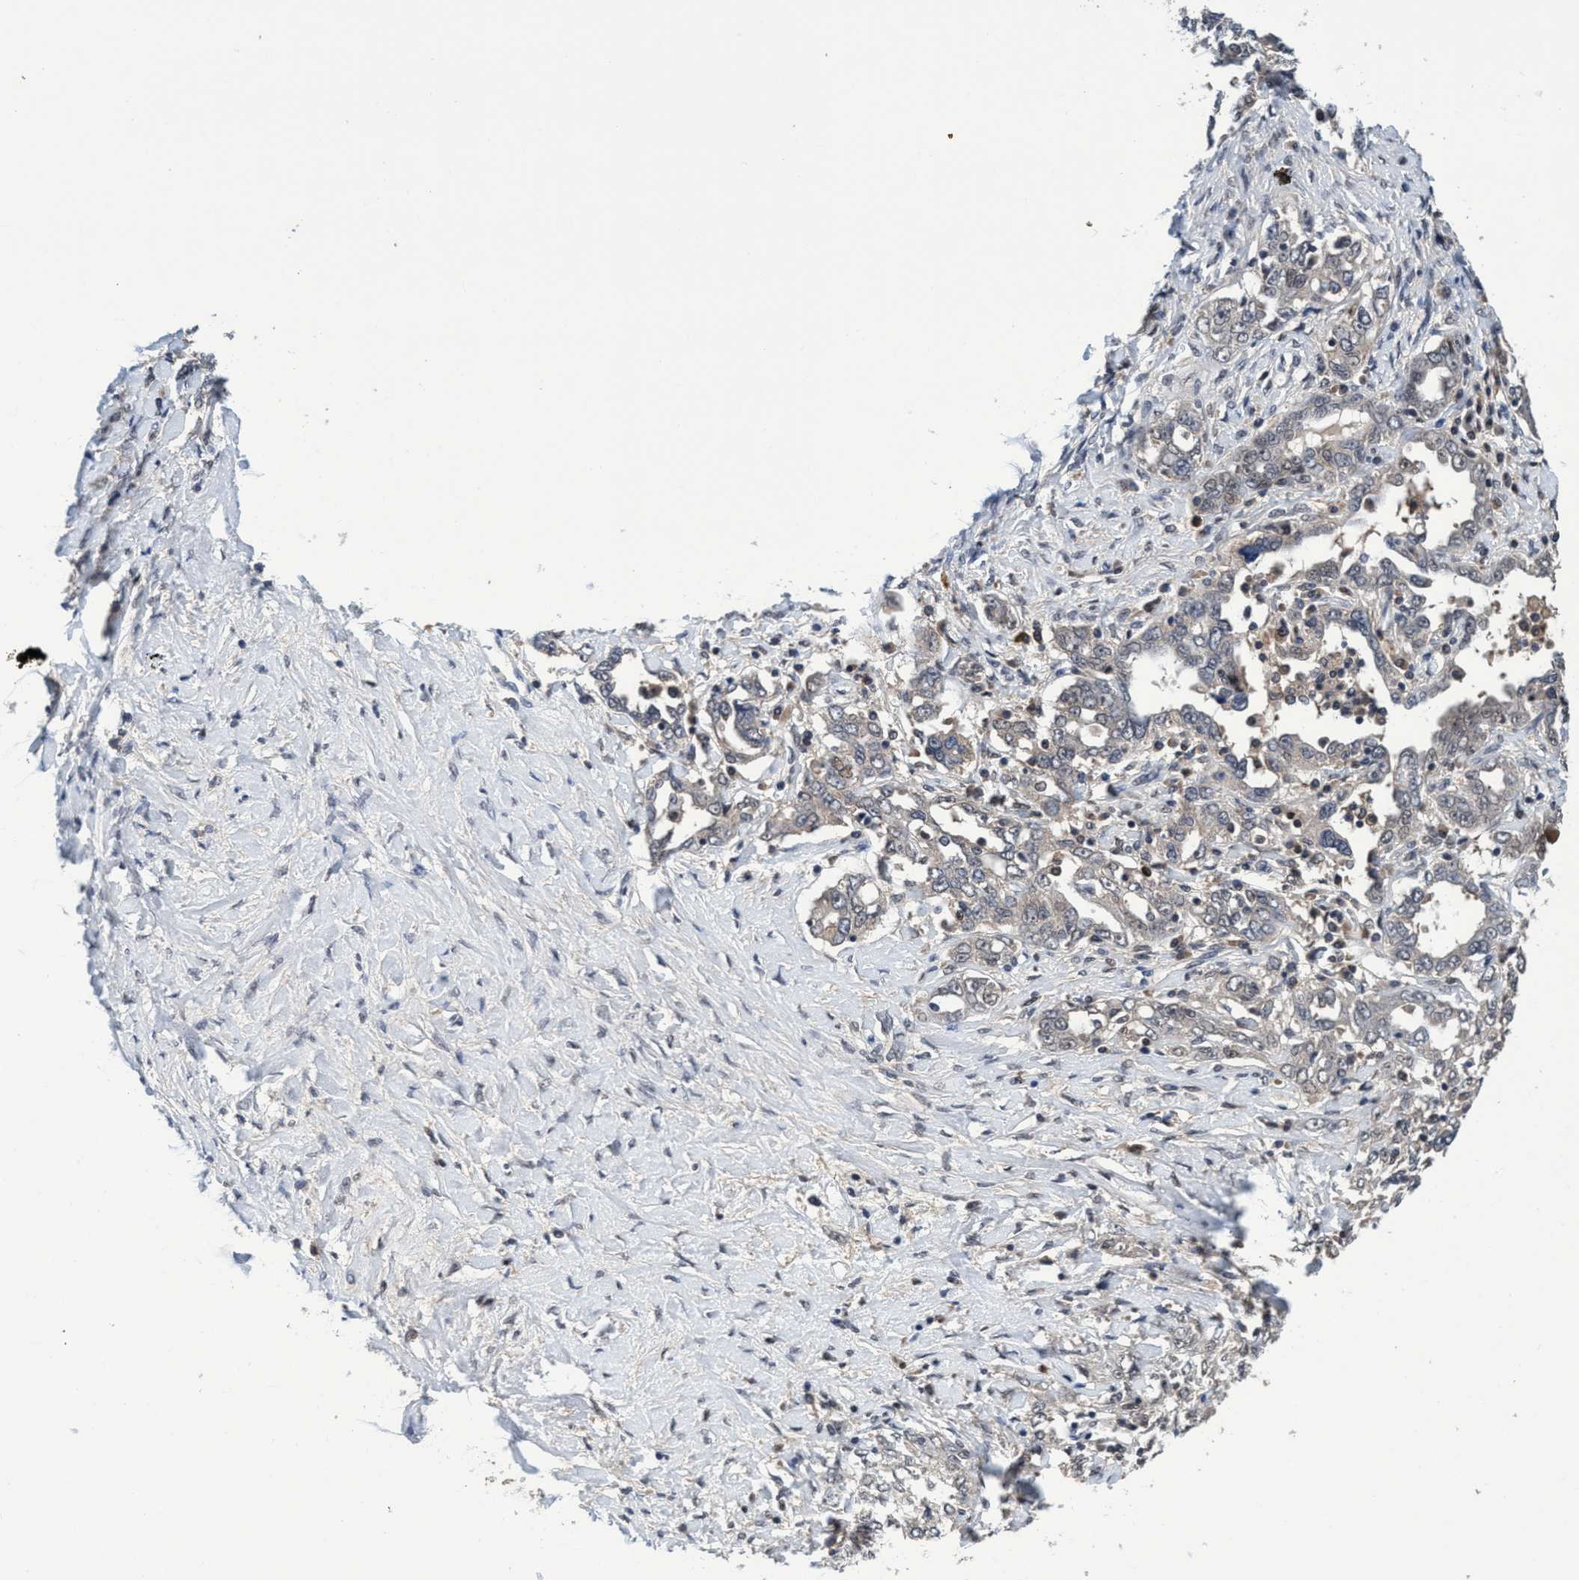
{"staining": {"intensity": "negative", "quantity": "none", "location": "none"}, "tissue": "ovarian cancer", "cell_type": "Tumor cells", "image_type": "cancer", "snomed": [{"axis": "morphology", "description": "Carcinoma, endometroid"}, {"axis": "topography", "description": "Ovary"}], "caption": "Immunohistochemistry photomicrograph of neoplastic tissue: ovarian cancer (endometroid carcinoma) stained with DAB reveals no significant protein expression in tumor cells.", "gene": "PSMD12", "patient": {"sex": "female", "age": 62}}